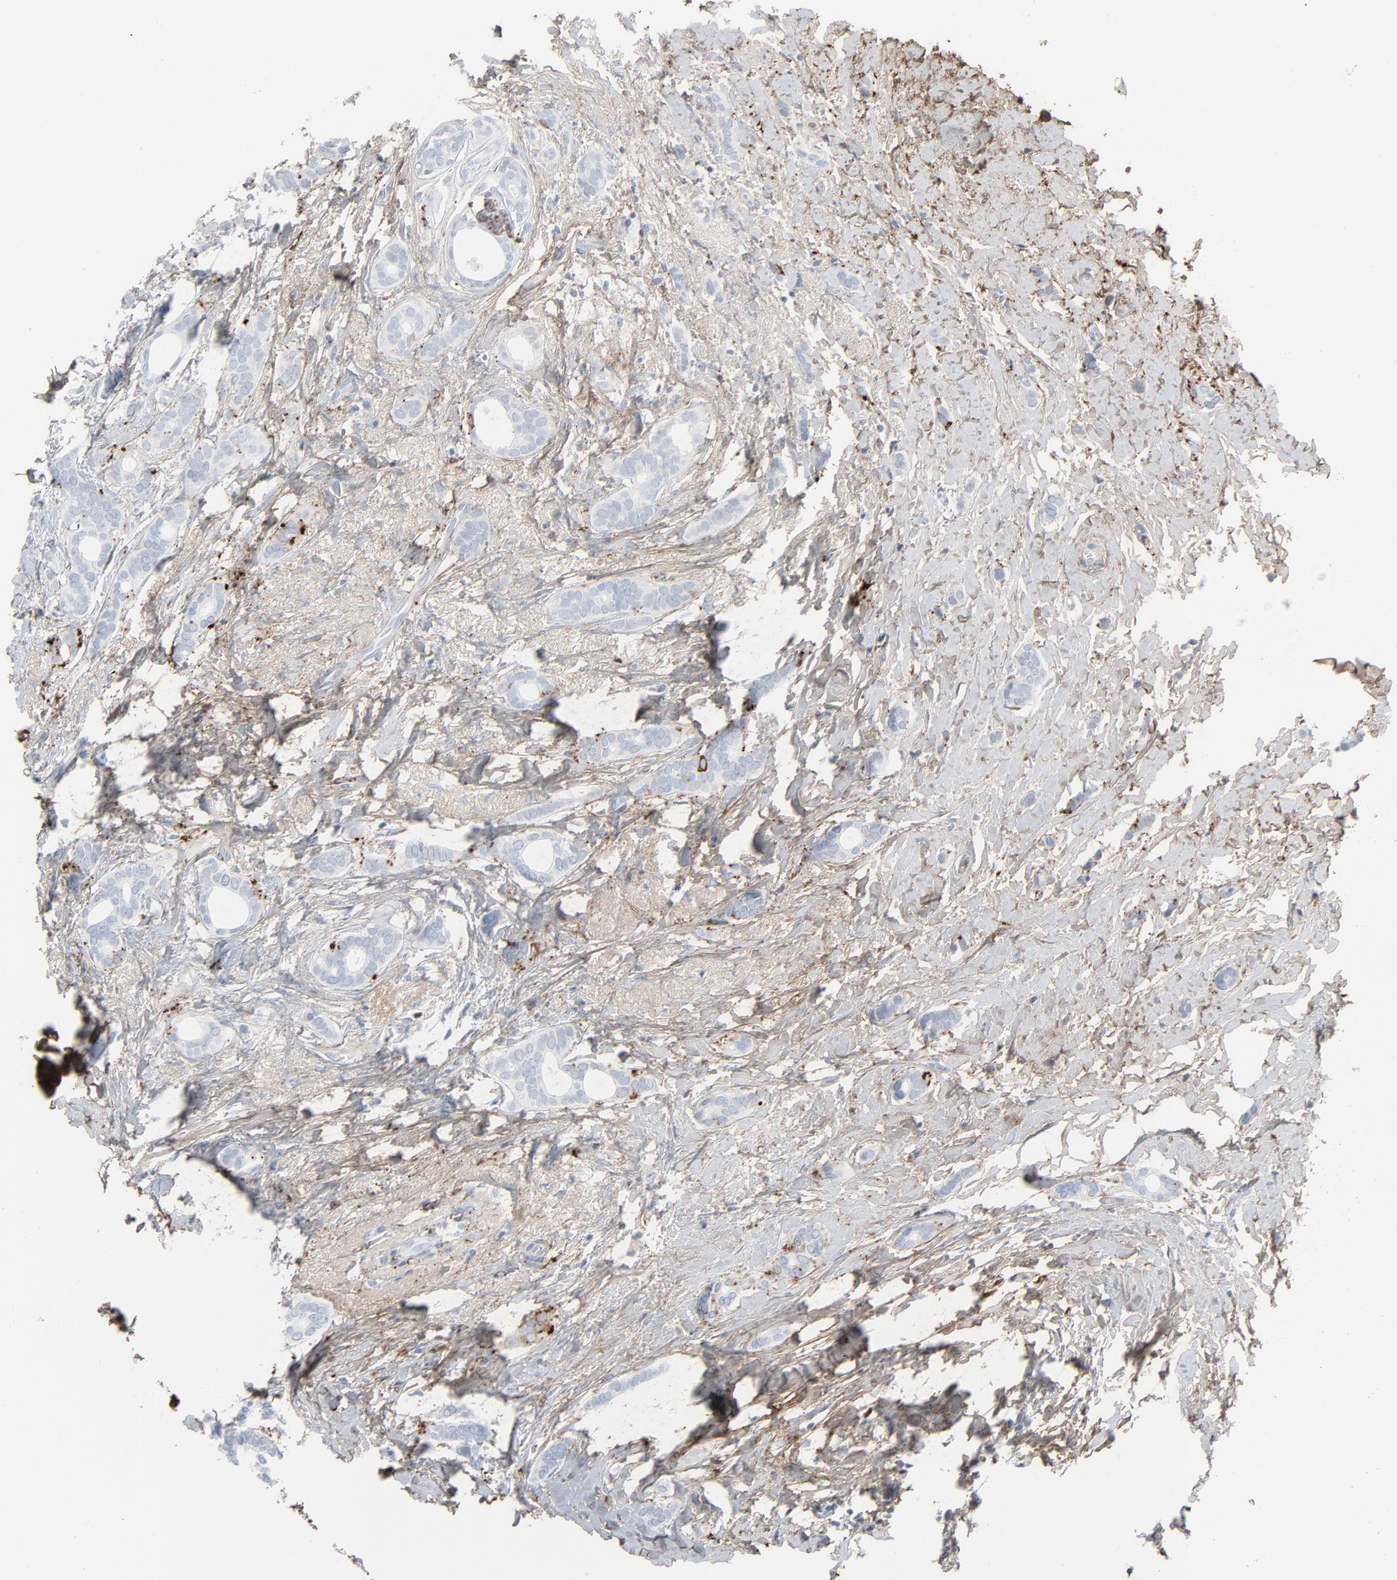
{"staining": {"intensity": "negative", "quantity": "none", "location": "none"}, "tissue": "breast cancer", "cell_type": "Tumor cells", "image_type": "cancer", "snomed": [{"axis": "morphology", "description": "Duct carcinoma"}, {"axis": "topography", "description": "Breast"}], "caption": "DAB immunohistochemical staining of human breast infiltrating ductal carcinoma demonstrates no significant expression in tumor cells. (Brightfield microscopy of DAB immunohistochemistry at high magnification).", "gene": "BGN", "patient": {"sex": "female", "age": 54}}